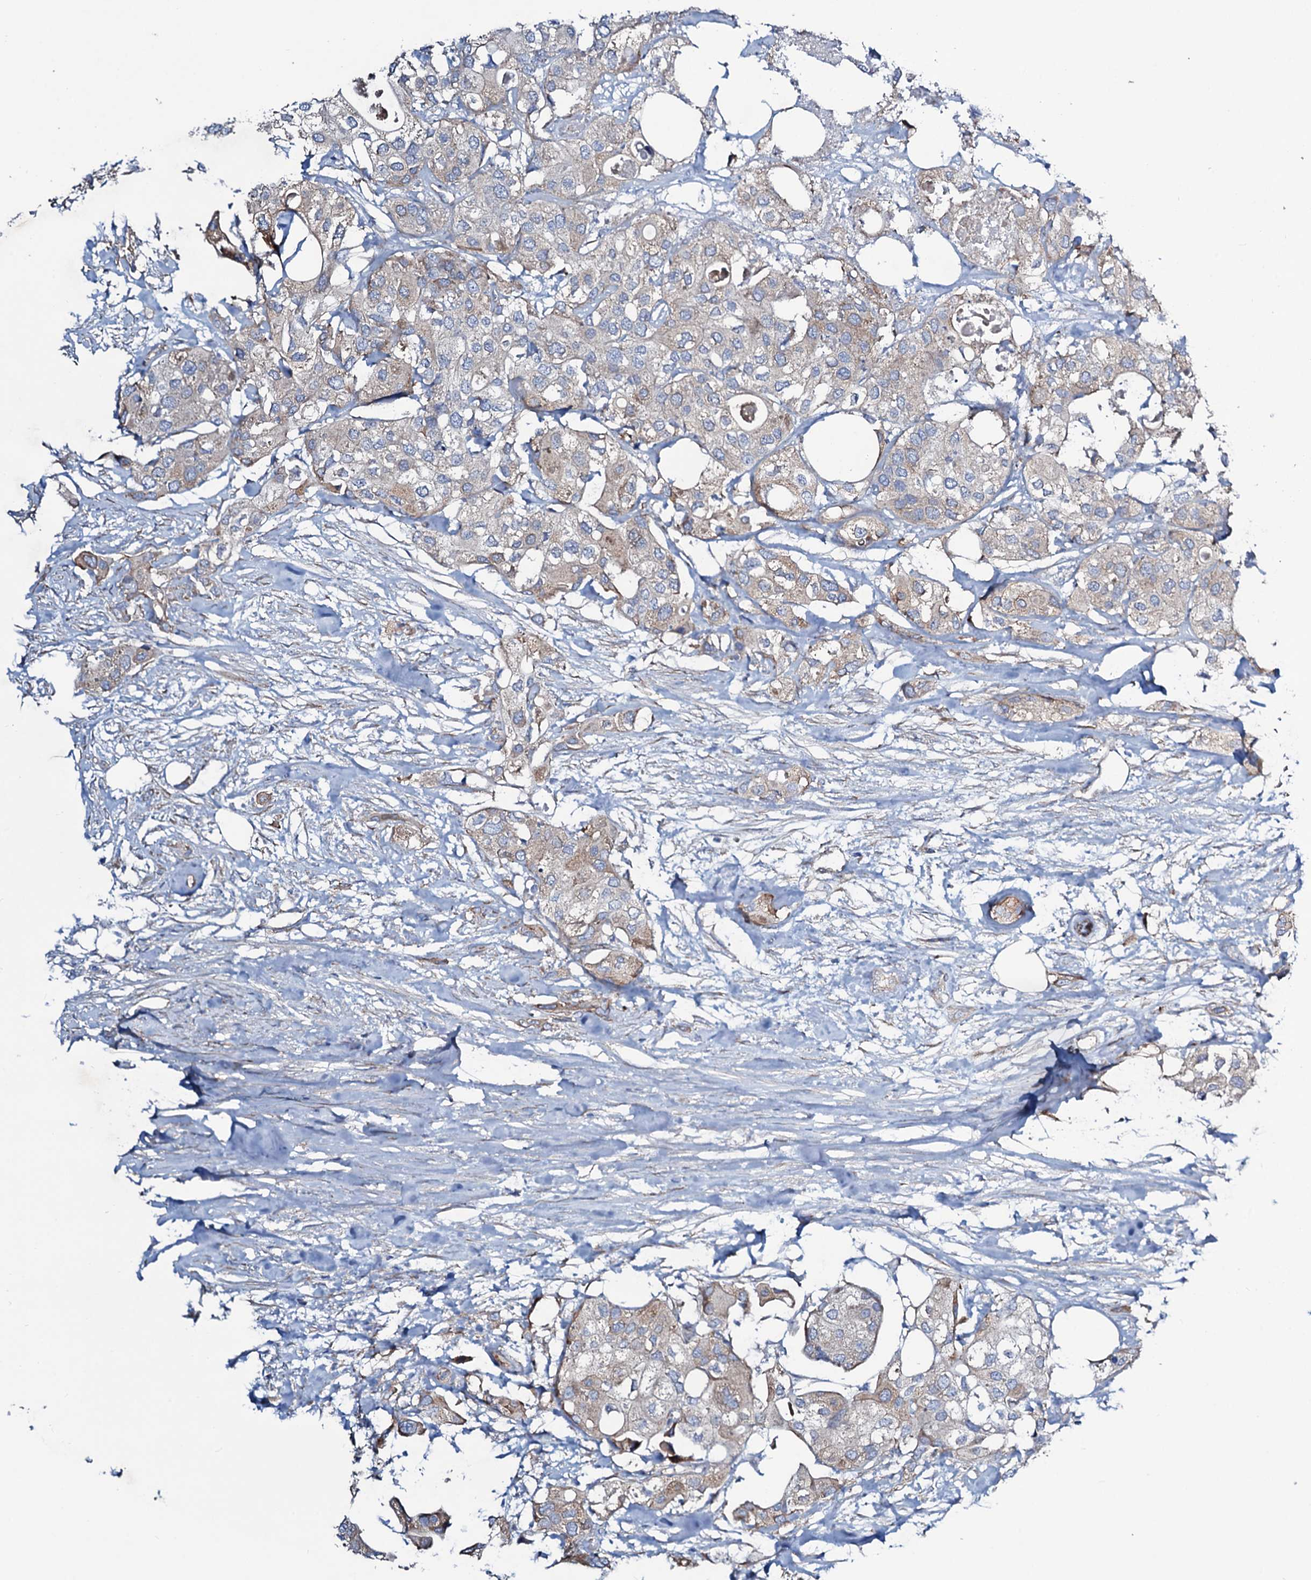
{"staining": {"intensity": "weak", "quantity": "<25%", "location": "cytoplasmic/membranous"}, "tissue": "urothelial cancer", "cell_type": "Tumor cells", "image_type": "cancer", "snomed": [{"axis": "morphology", "description": "Urothelial carcinoma, High grade"}, {"axis": "topography", "description": "Urinary bladder"}], "caption": "High-grade urothelial carcinoma was stained to show a protein in brown. There is no significant expression in tumor cells.", "gene": "STARD13", "patient": {"sex": "male", "age": 64}}